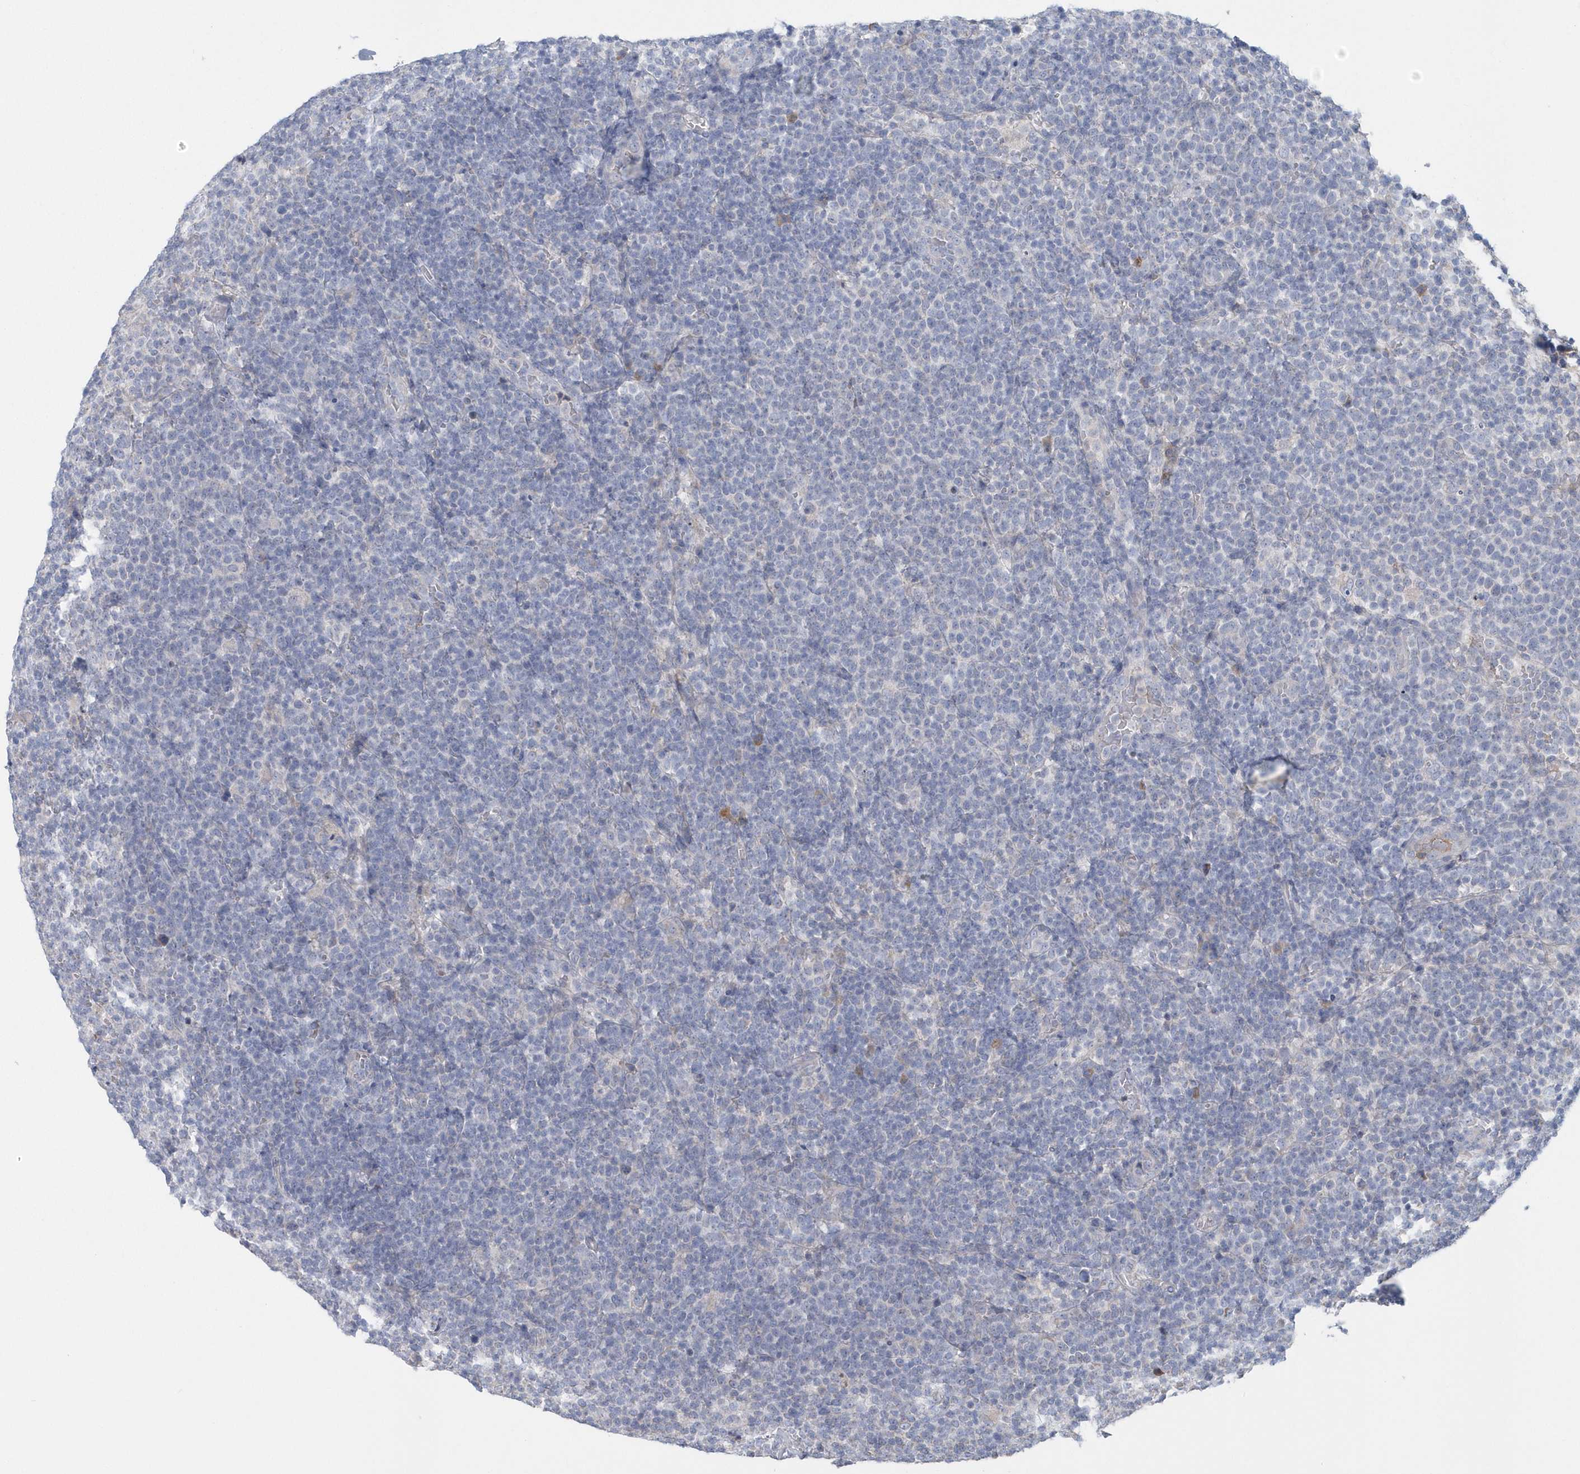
{"staining": {"intensity": "negative", "quantity": "none", "location": "none"}, "tissue": "lymphoma", "cell_type": "Tumor cells", "image_type": "cancer", "snomed": [{"axis": "morphology", "description": "Malignant lymphoma, non-Hodgkin's type, High grade"}, {"axis": "topography", "description": "Lymph node"}], "caption": "Immunohistochemistry (IHC) micrograph of neoplastic tissue: lymphoma stained with DAB demonstrates no significant protein expression in tumor cells.", "gene": "SPATA18", "patient": {"sex": "male", "age": 61}}